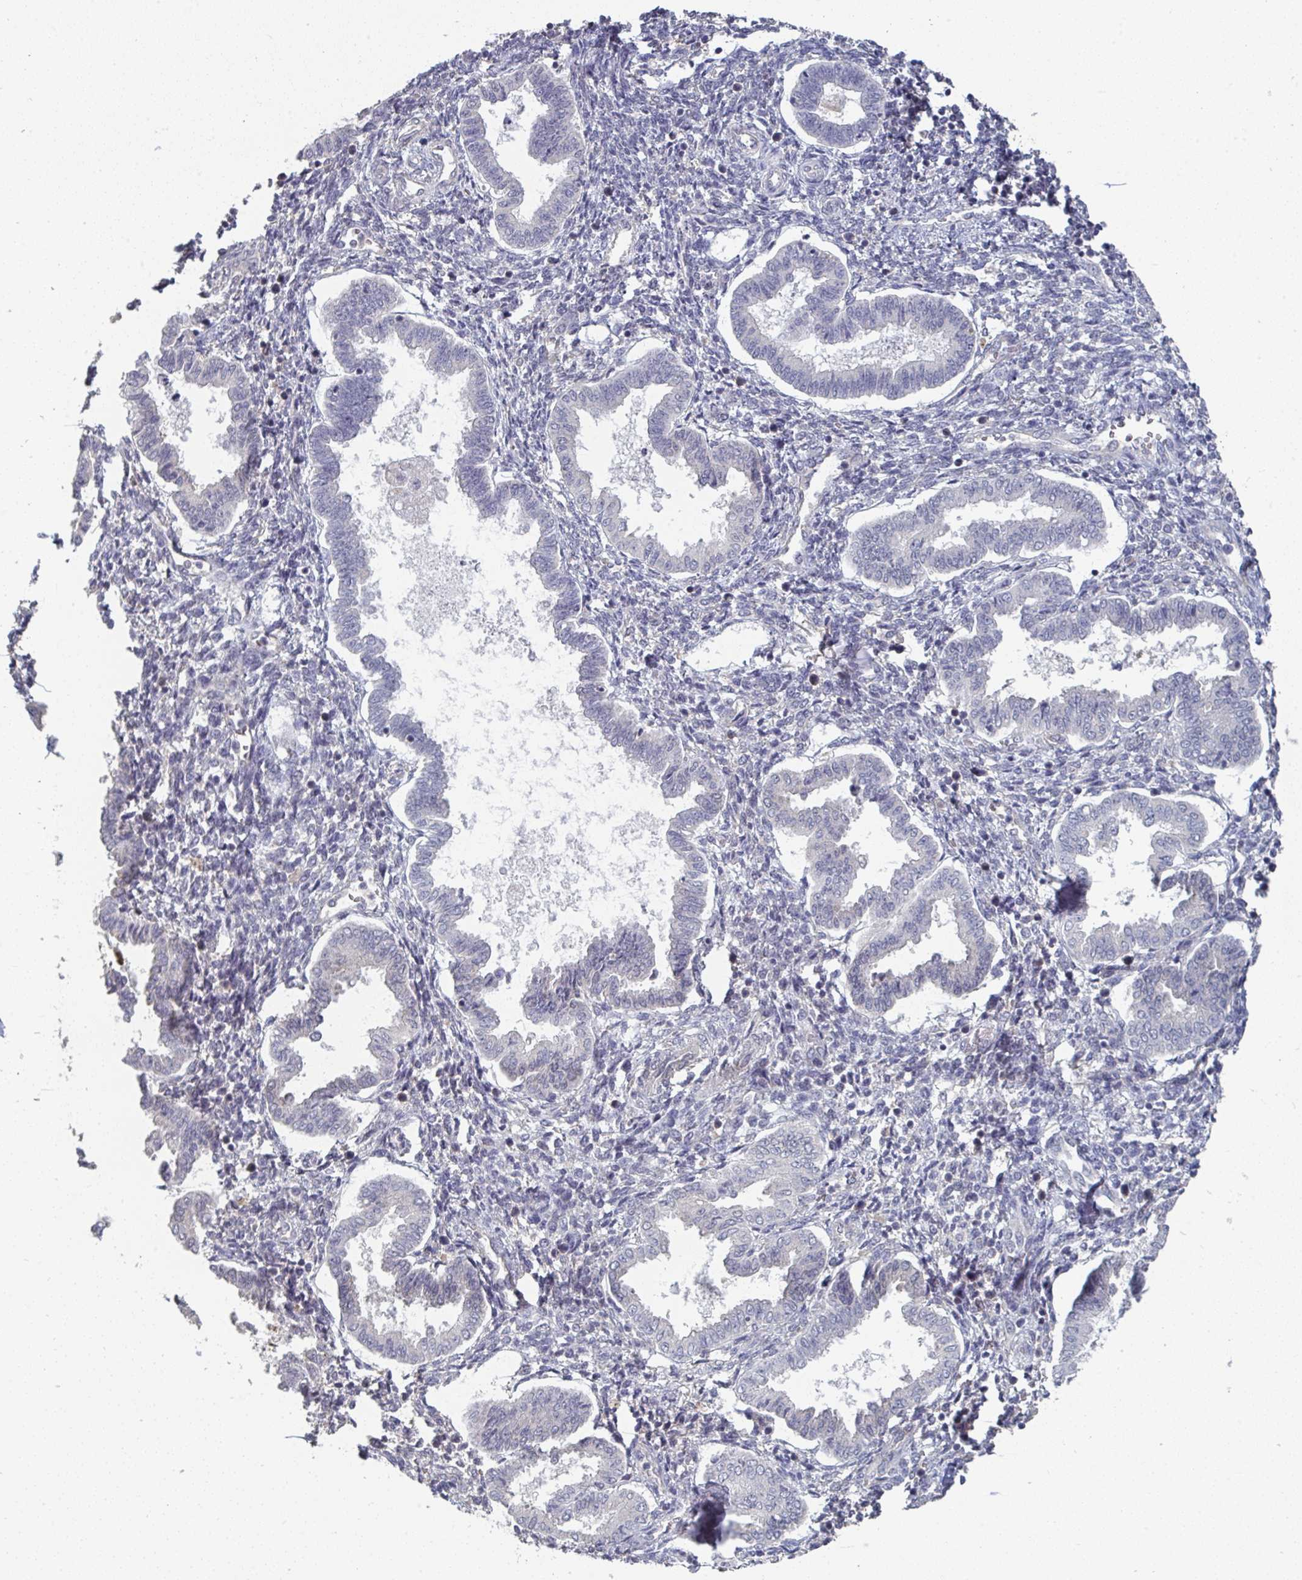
{"staining": {"intensity": "negative", "quantity": "none", "location": "none"}, "tissue": "endometrium", "cell_type": "Cells in endometrial stroma", "image_type": "normal", "snomed": [{"axis": "morphology", "description": "Normal tissue, NOS"}, {"axis": "topography", "description": "Endometrium"}], "caption": "A high-resolution micrograph shows IHC staining of benign endometrium, which exhibits no significant expression in cells in endometrial stroma.", "gene": "LIX1", "patient": {"sex": "female", "age": 24}}